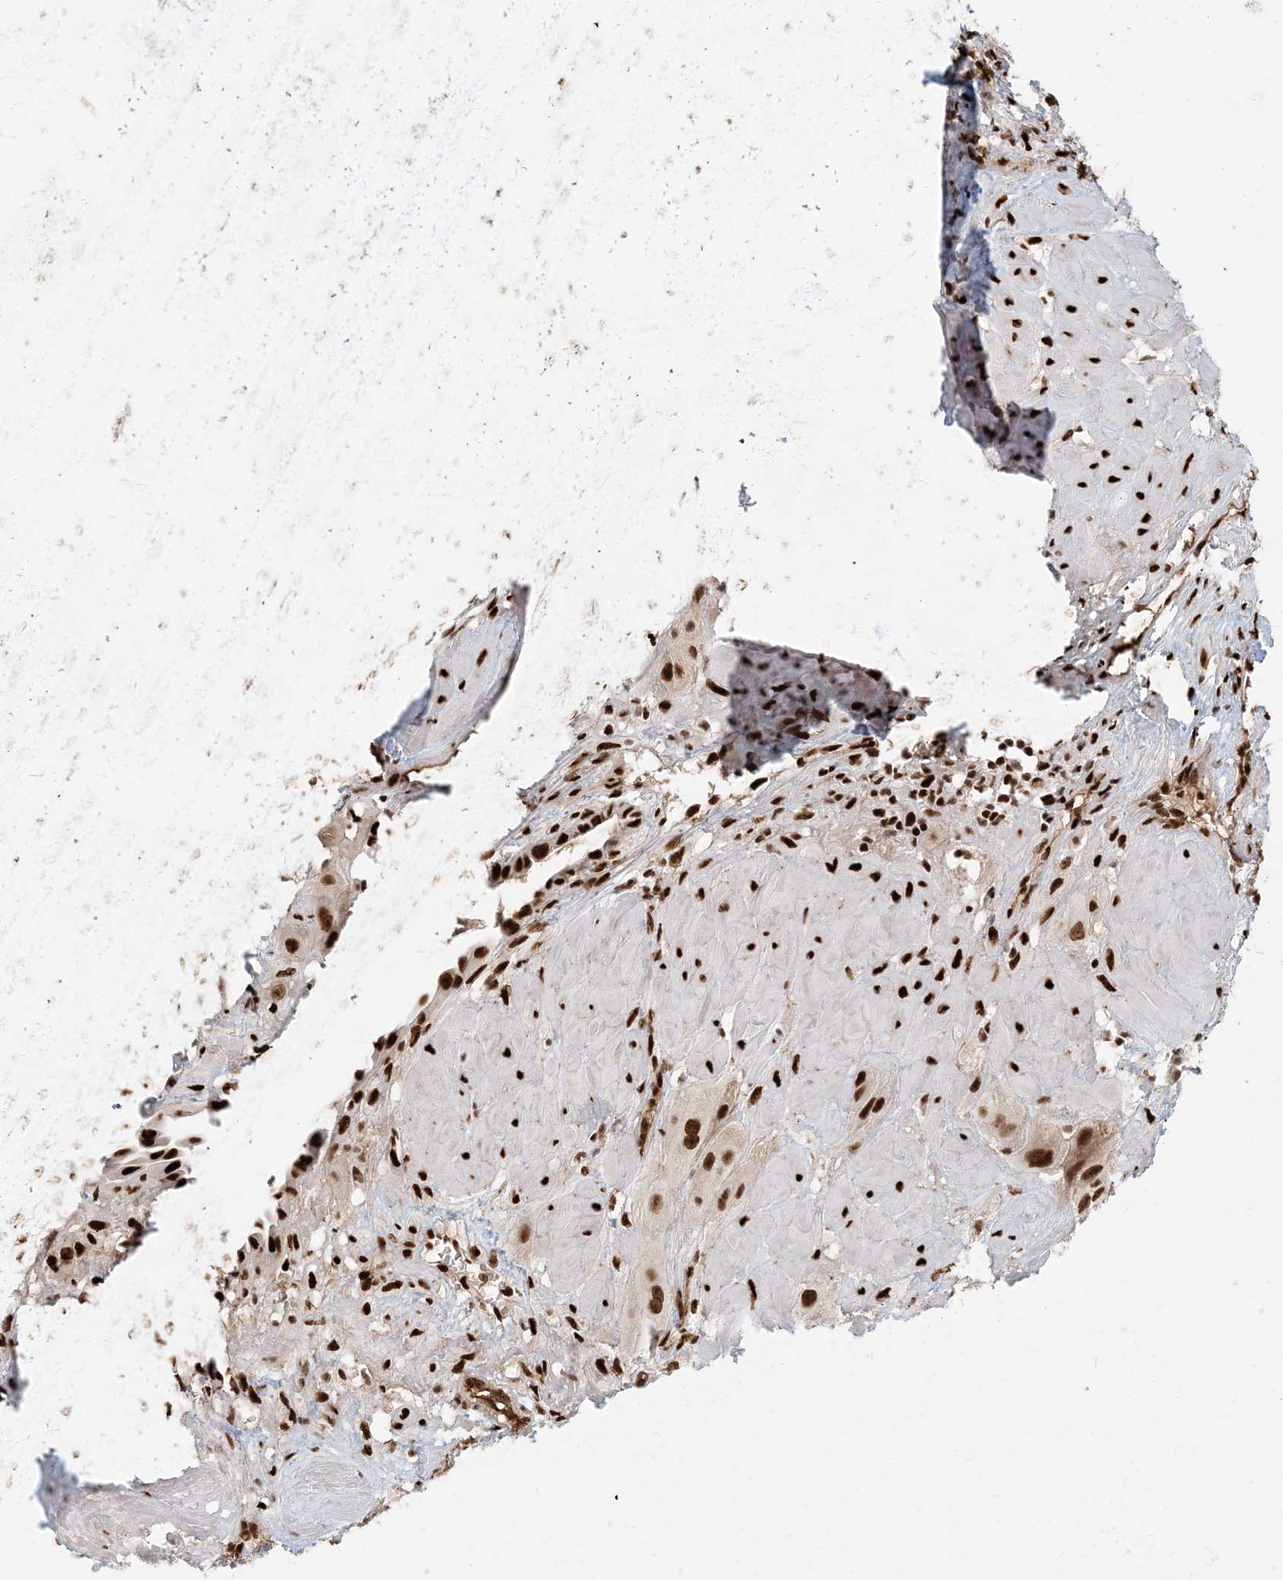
{"staining": {"intensity": "strong", "quantity": ">75%", "location": "nuclear"}, "tissue": "cervical cancer", "cell_type": "Tumor cells", "image_type": "cancer", "snomed": [{"axis": "morphology", "description": "Squamous cell carcinoma, NOS"}, {"axis": "topography", "description": "Cervix"}], "caption": "The image reveals a brown stain indicating the presence of a protein in the nuclear of tumor cells in squamous cell carcinoma (cervical).", "gene": "CKS2", "patient": {"sex": "female", "age": 34}}